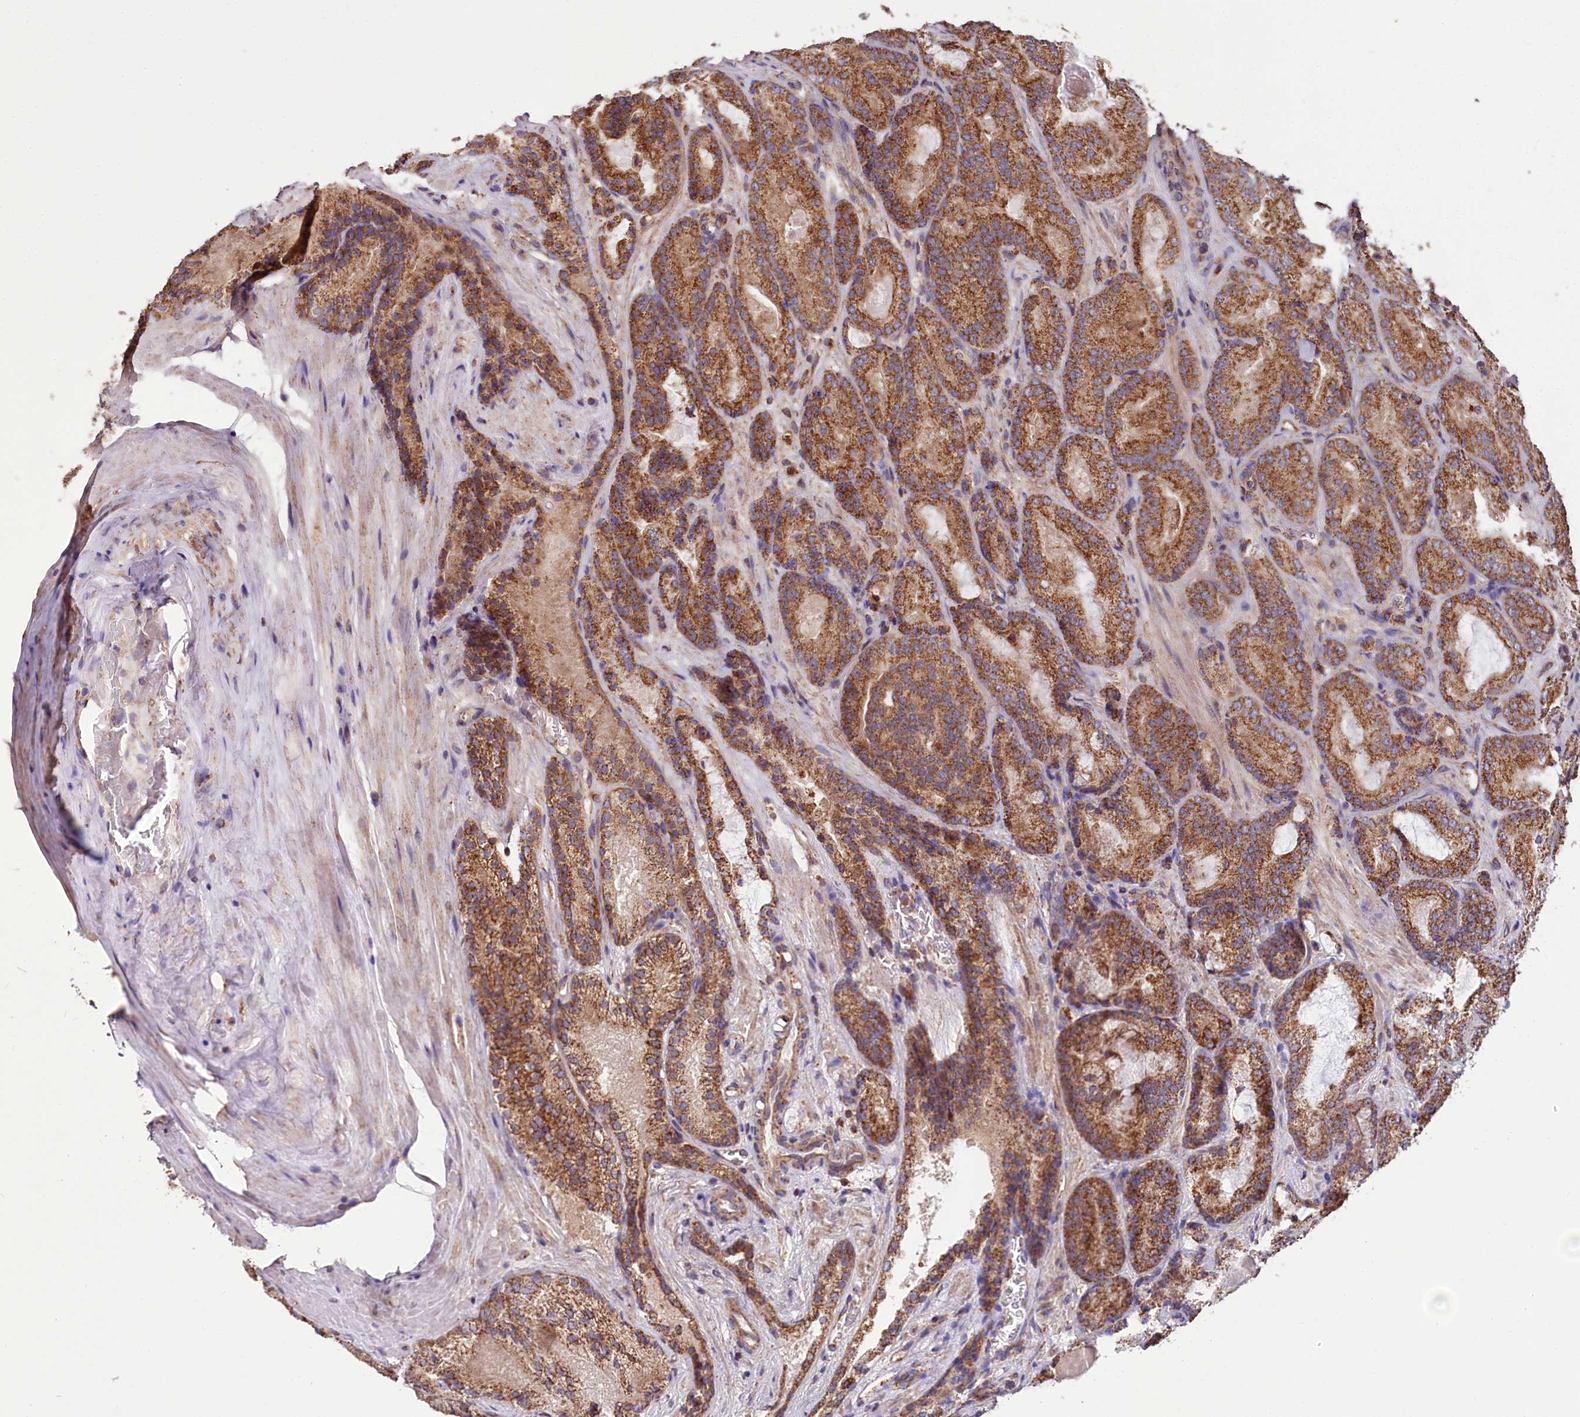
{"staining": {"intensity": "moderate", "quantity": ">75%", "location": "cytoplasmic/membranous"}, "tissue": "prostate cancer", "cell_type": "Tumor cells", "image_type": "cancer", "snomed": [{"axis": "morphology", "description": "Adenocarcinoma, Low grade"}, {"axis": "topography", "description": "Prostate"}], "caption": "This image reveals immunohistochemistry staining of prostate cancer, with medium moderate cytoplasmic/membranous staining in approximately >75% of tumor cells.", "gene": "NUDT15", "patient": {"sex": "male", "age": 74}}